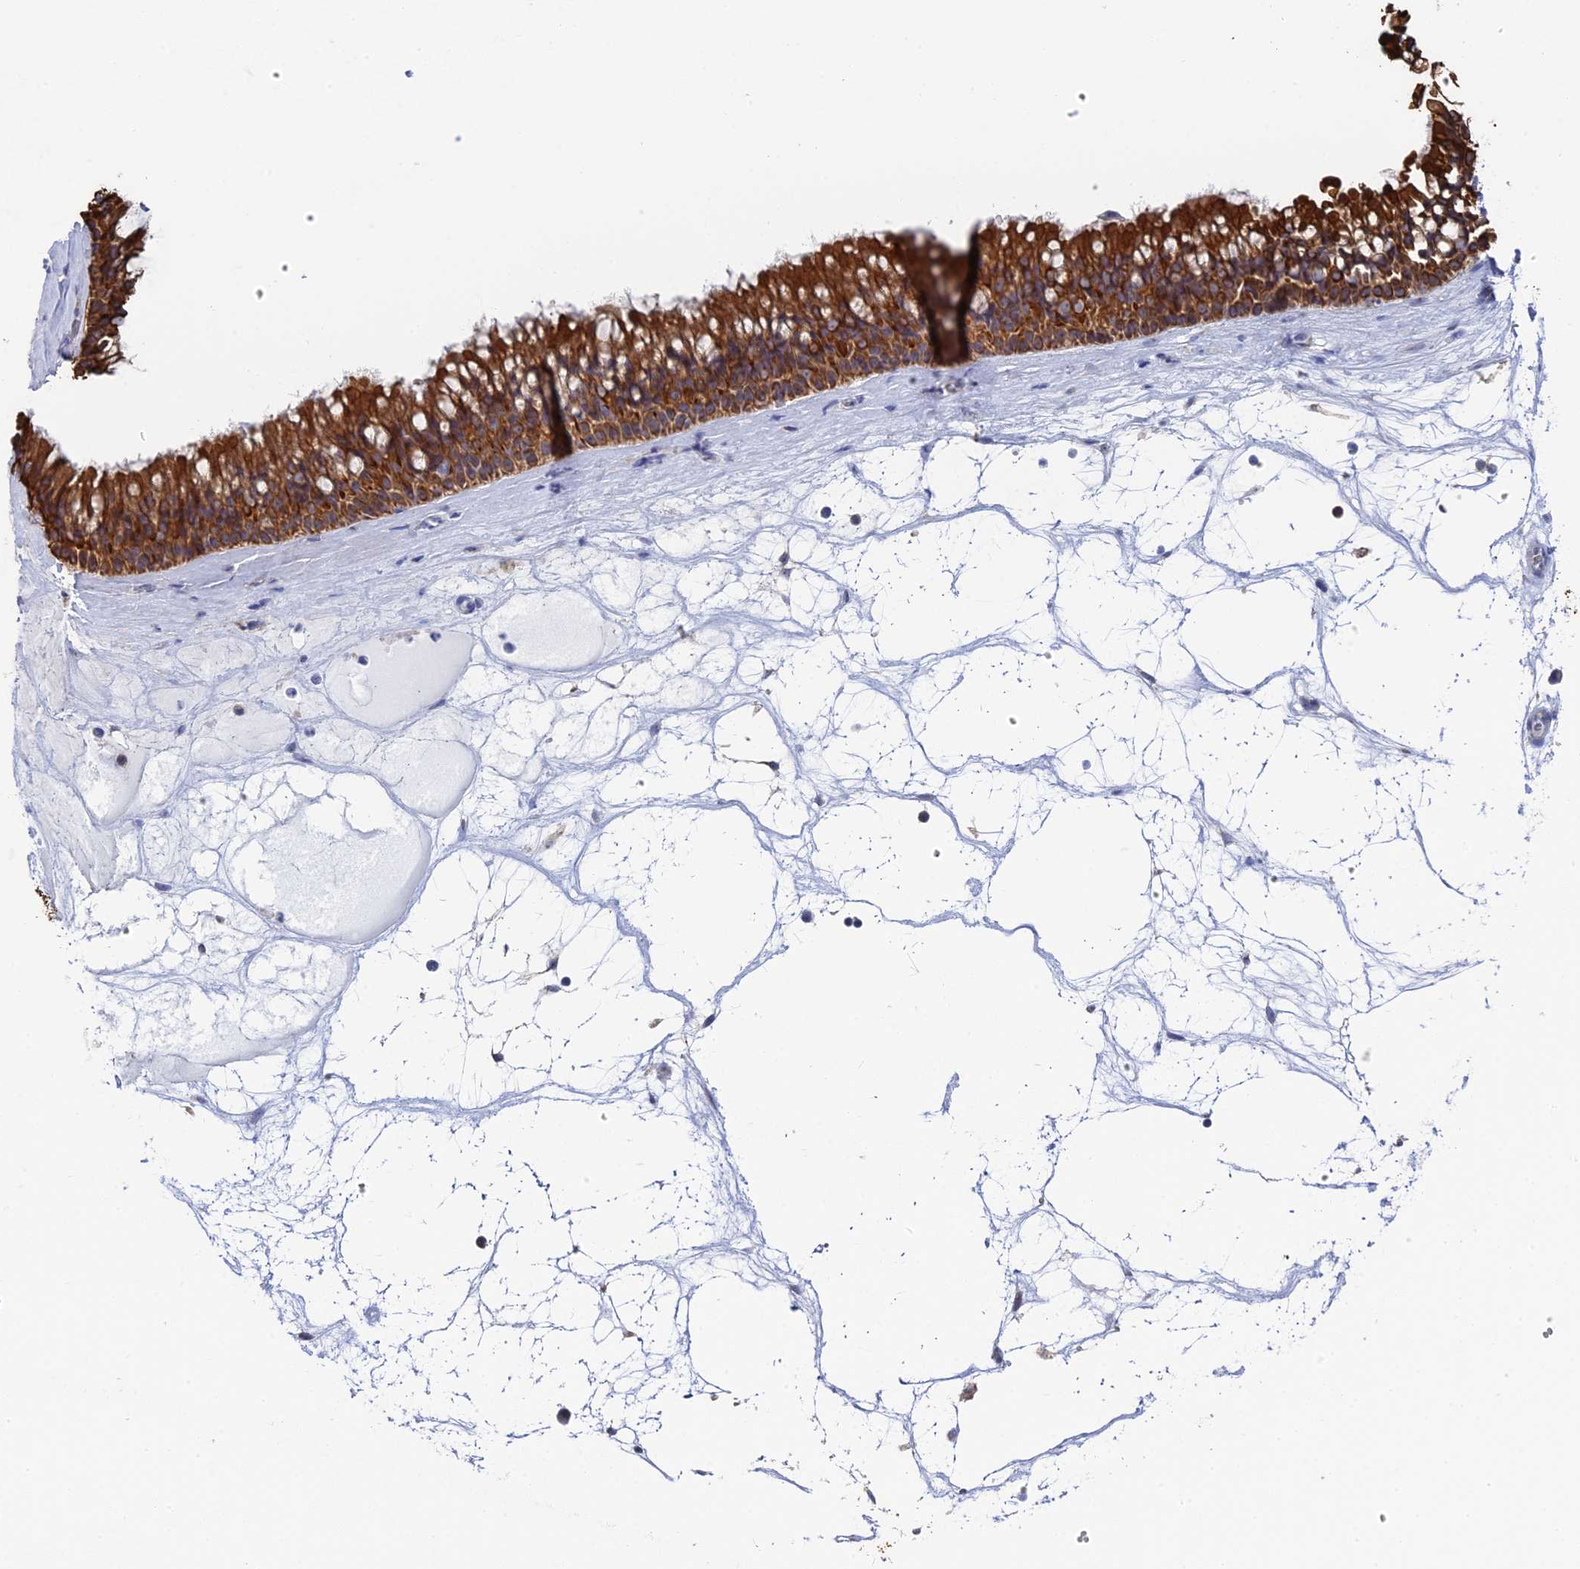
{"staining": {"intensity": "strong", "quantity": ">75%", "location": "cytoplasmic/membranous"}, "tissue": "nasopharynx", "cell_type": "Respiratory epithelial cells", "image_type": "normal", "snomed": [{"axis": "morphology", "description": "Normal tissue, NOS"}, {"axis": "topography", "description": "Nasopharynx"}], "caption": "Protein positivity by IHC demonstrates strong cytoplasmic/membranous expression in approximately >75% of respiratory epithelial cells in normal nasopharynx.", "gene": "SRFBP1", "patient": {"sex": "male", "age": 64}}